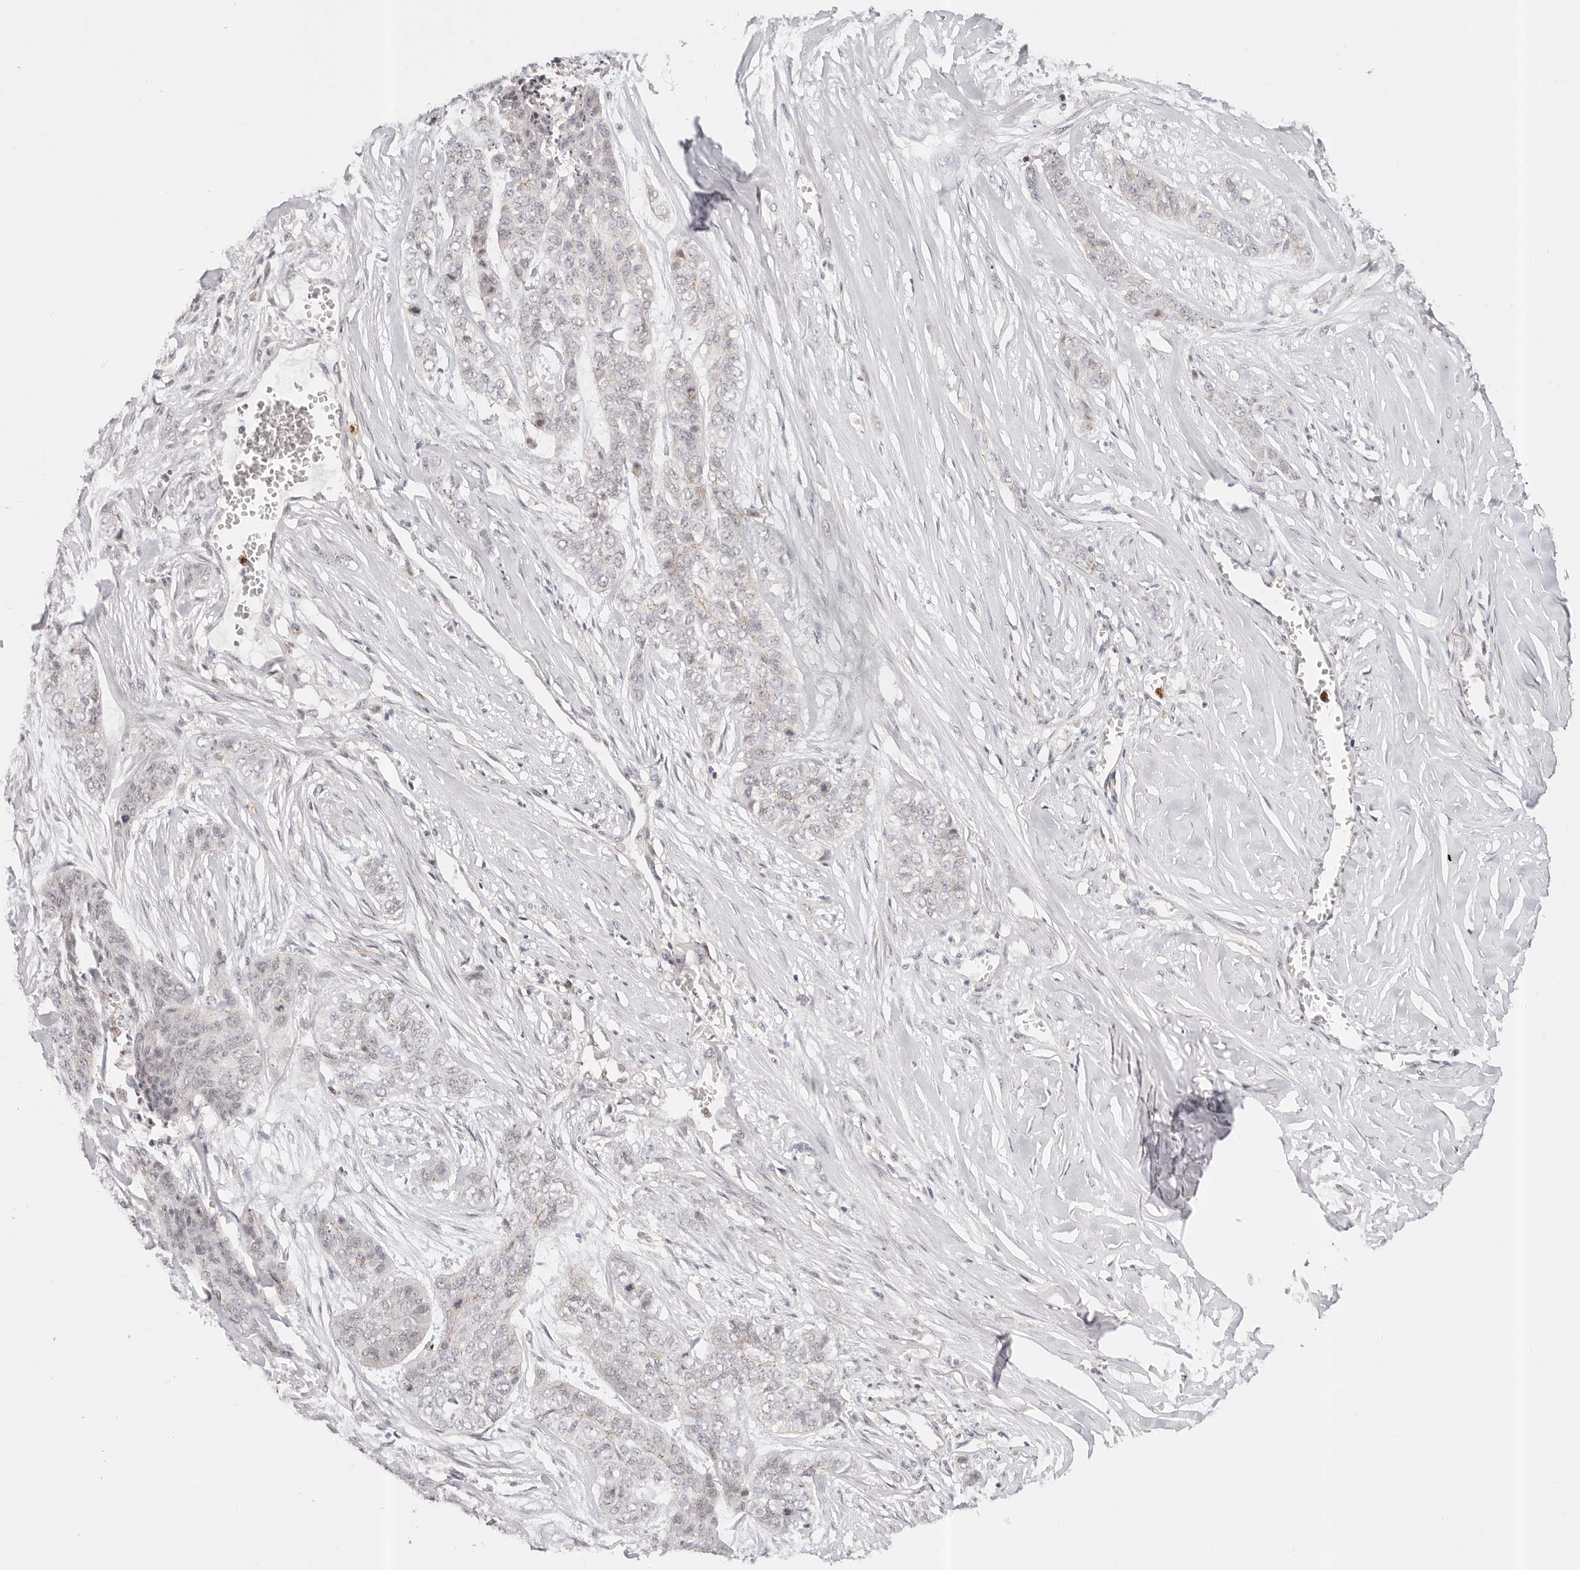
{"staining": {"intensity": "negative", "quantity": "none", "location": "none"}, "tissue": "skin cancer", "cell_type": "Tumor cells", "image_type": "cancer", "snomed": [{"axis": "morphology", "description": "Basal cell carcinoma"}, {"axis": "topography", "description": "Skin"}], "caption": "Tumor cells show no significant protein staining in skin basal cell carcinoma.", "gene": "AFDN", "patient": {"sex": "female", "age": 64}}